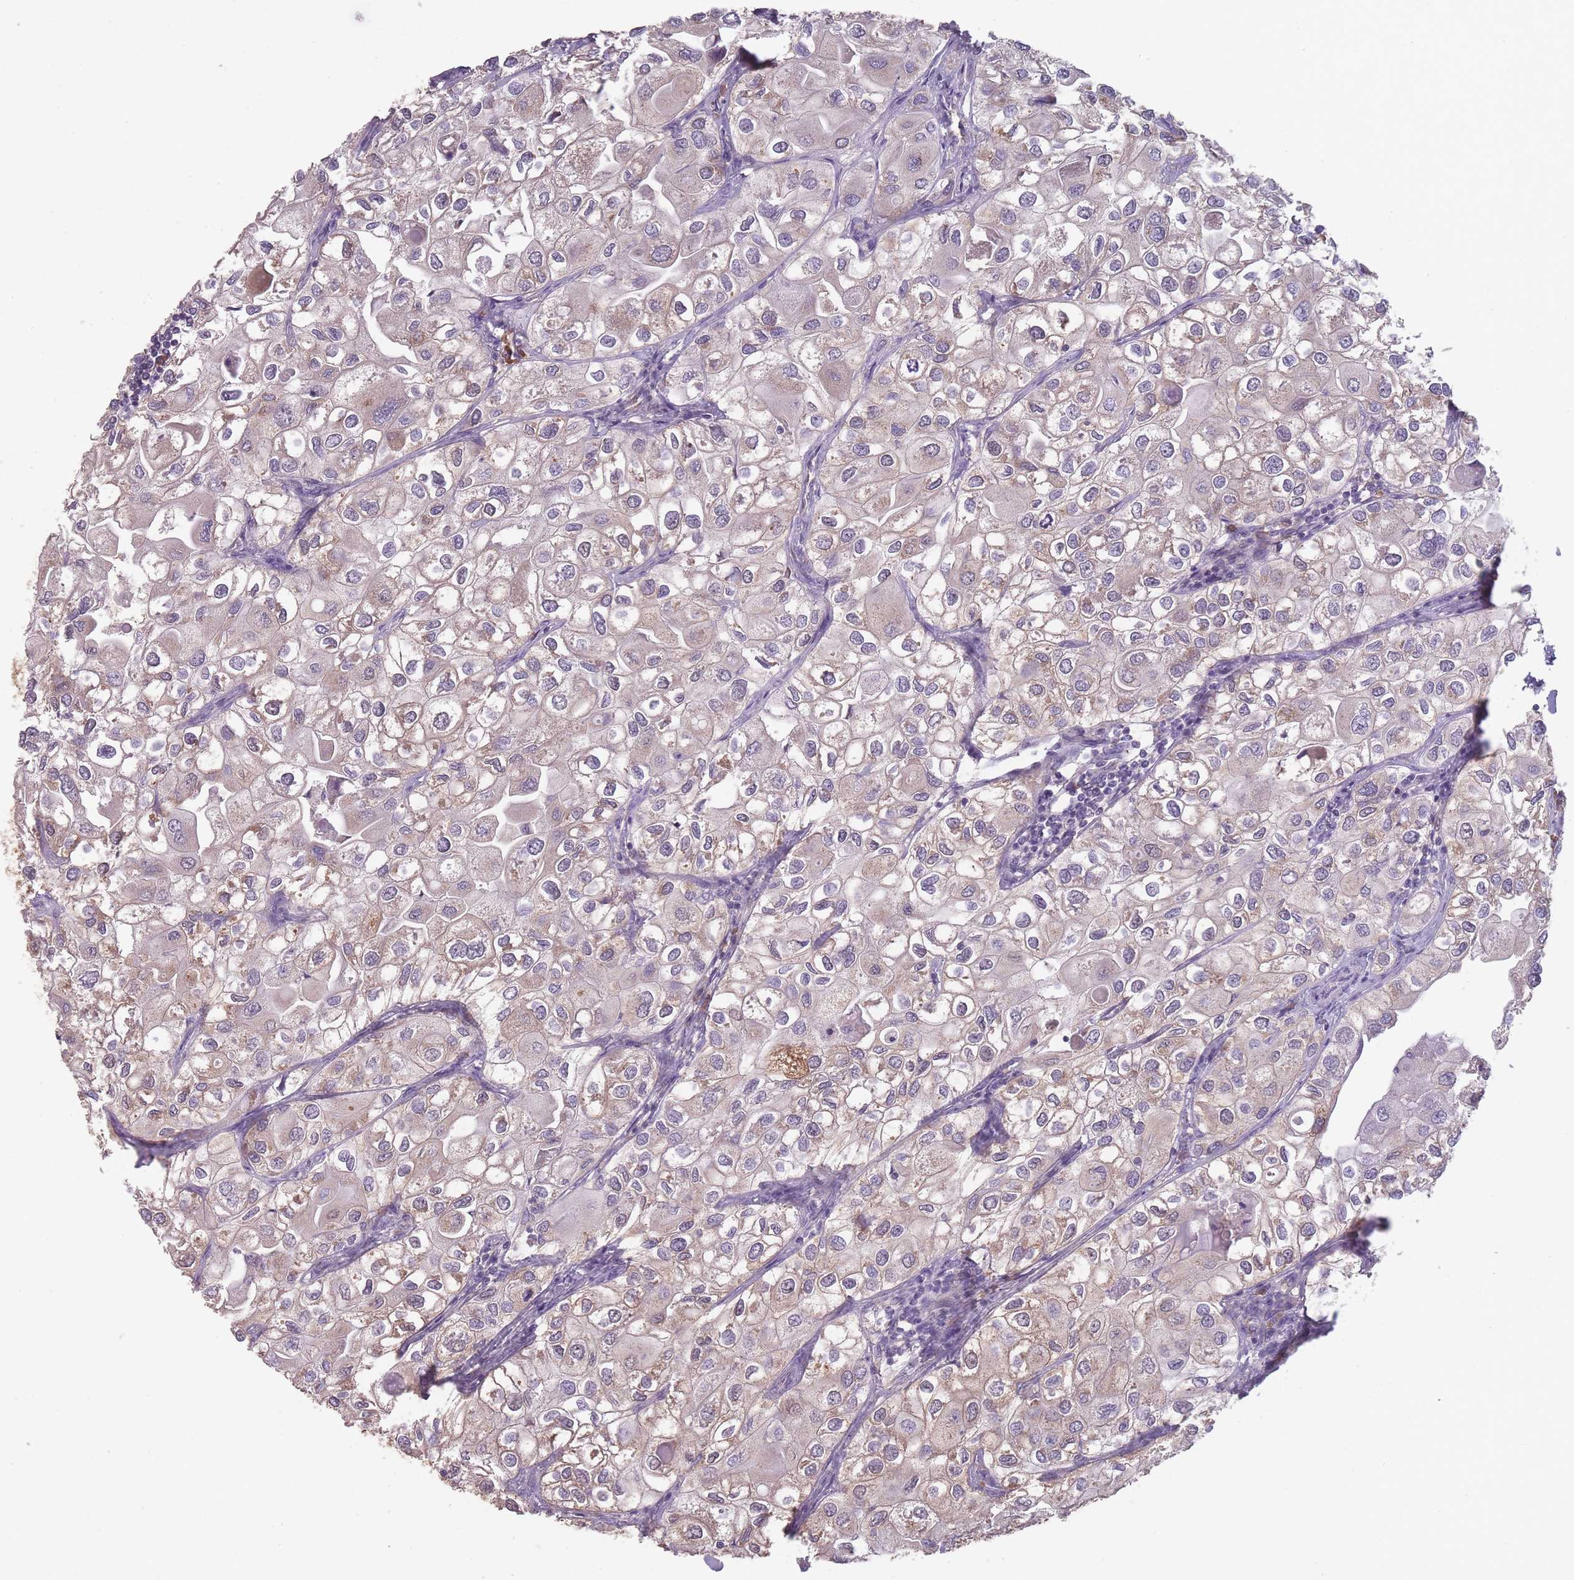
{"staining": {"intensity": "weak", "quantity": "25%-75%", "location": "cytoplasmic/membranous"}, "tissue": "urothelial cancer", "cell_type": "Tumor cells", "image_type": "cancer", "snomed": [{"axis": "morphology", "description": "Urothelial carcinoma, High grade"}, {"axis": "topography", "description": "Urinary bladder"}], "caption": "An immunohistochemistry image of tumor tissue is shown. Protein staining in brown labels weak cytoplasmic/membranous positivity in urothelial carcinoma (high-grade) within tumor cells.", "gene": "SANBR", "patient": {"sex": "male", "age": 64}}